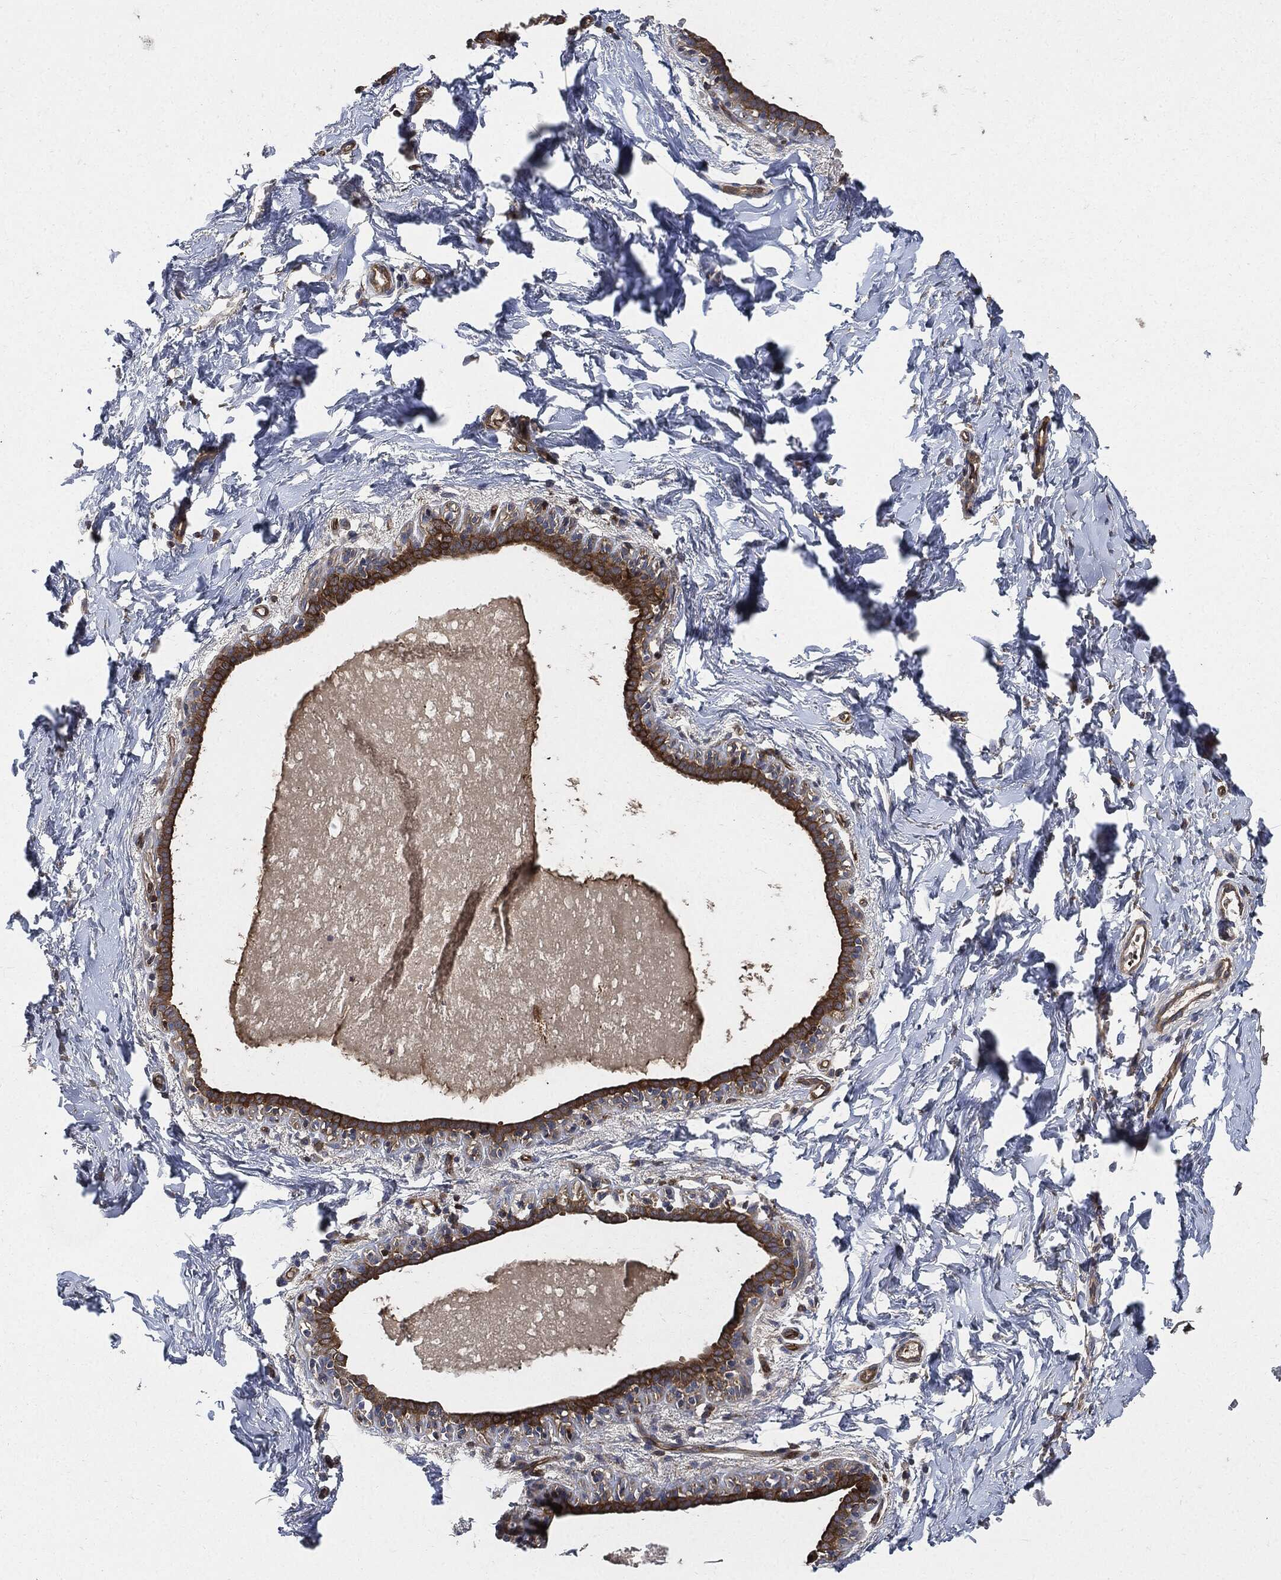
{"staining": {"intensity": "negative", "quantity": "none", "location": "none"}, "tissue": "breast", "cell_type": "Adipocytes", "image_type": "normal", "snomed": [{"axis": "morphology", "description": "Normal tissue, NOS"}, {"axis": "topography", "description": "Breast"}], "caption": "Immunohistochemical staining of normal human breast exhibits no significant staining in adipocytes.", "gene": "XPNPEP1", "patient": {"sex": "female", "age": 37}}